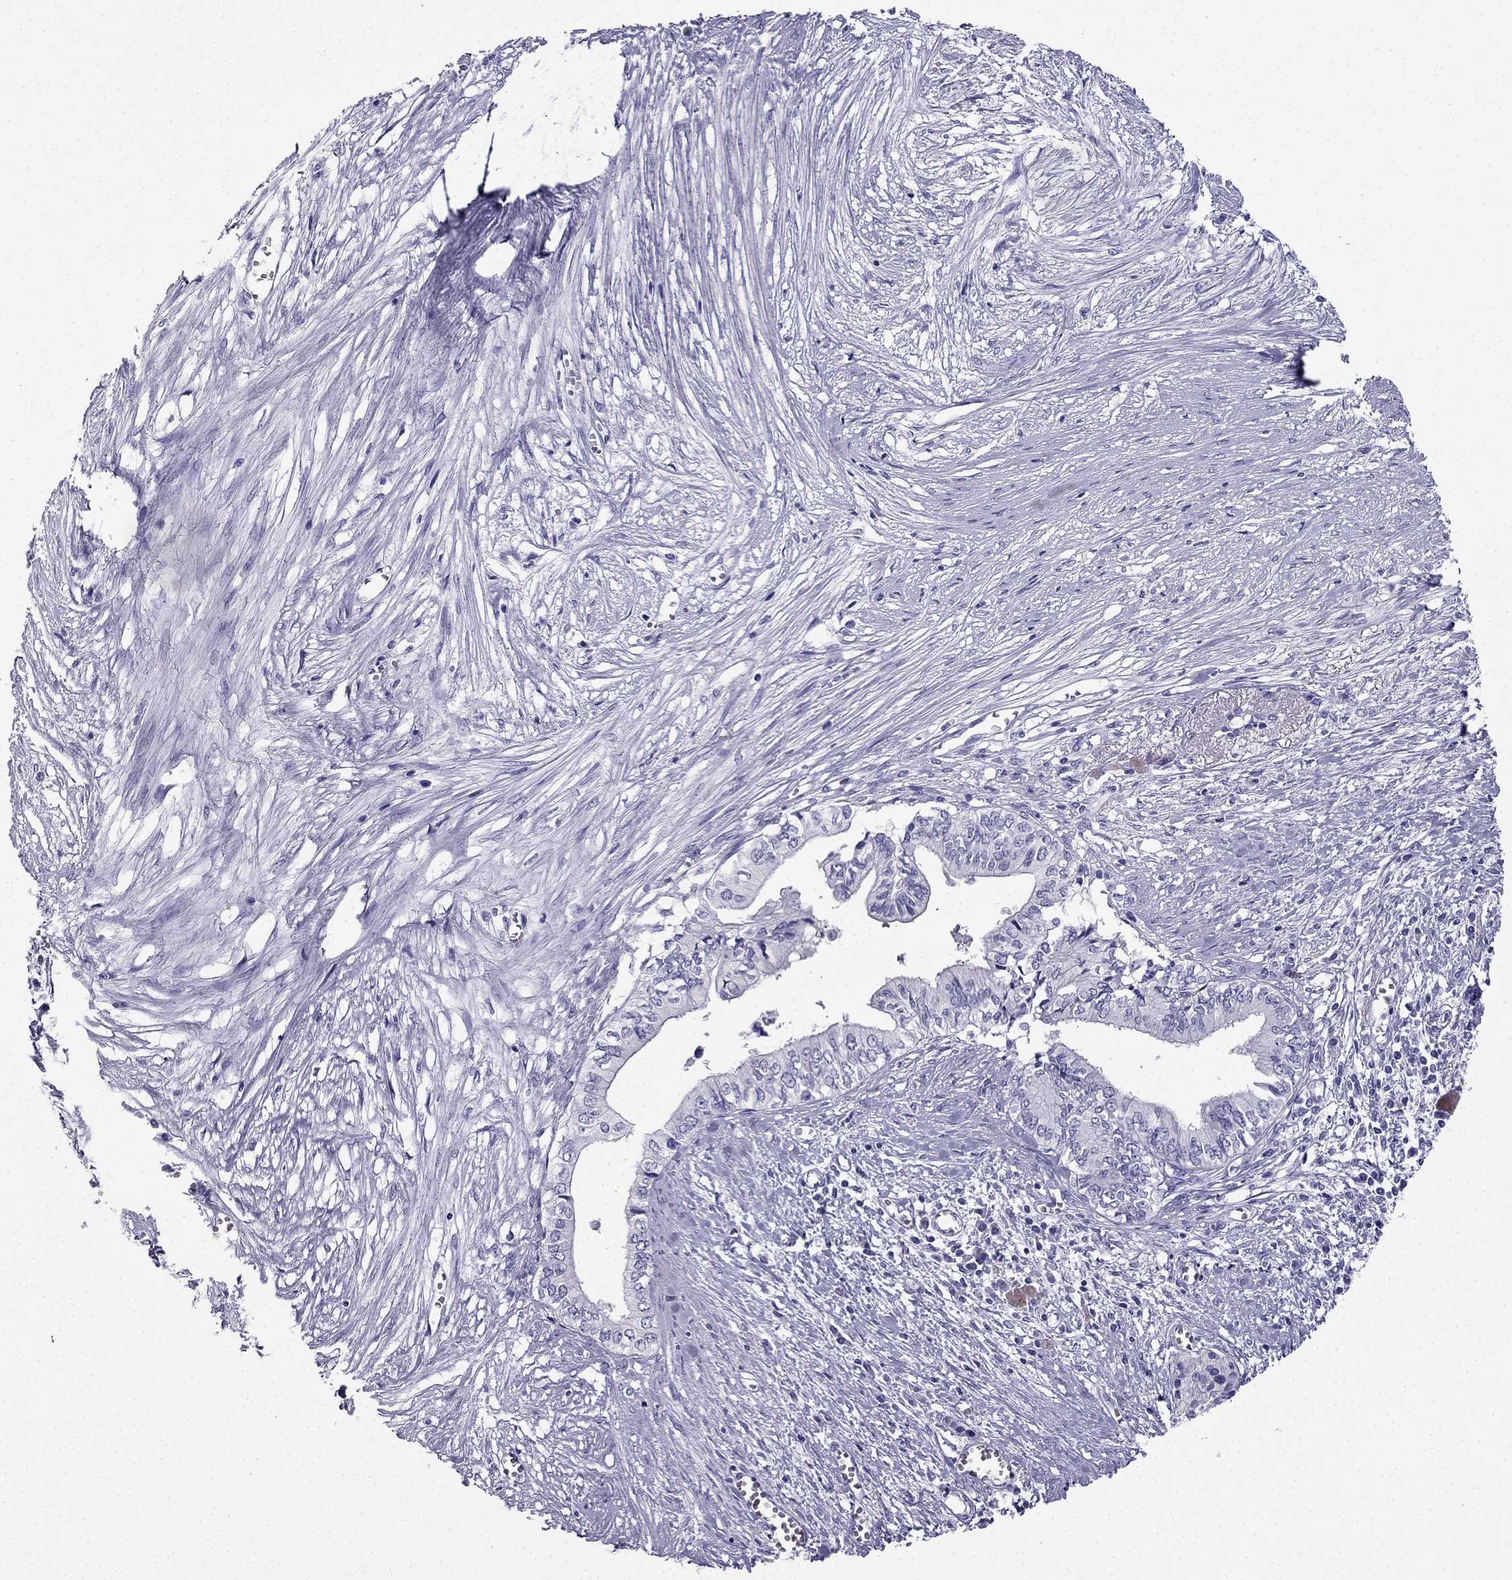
{"staining": {"intensity": "negative", "quantity": "none", "location": "none"}, "tissue": "pancreatic cancer", "cell_type": "Tumor cells", "image_type": "cancer", "snomed": [{"axis": "morphology", "description": "Adenocarcinoma, NOS"}, {"axis": "topography", "description": "Pancreas"}], "caption": "Human pancreatic cancer stained for a protein using immunohistochemistry (IHC) displays no staining in tumor cells.", "gene": "CDHR4", "patient": {"sex": "female", "age": 61}}